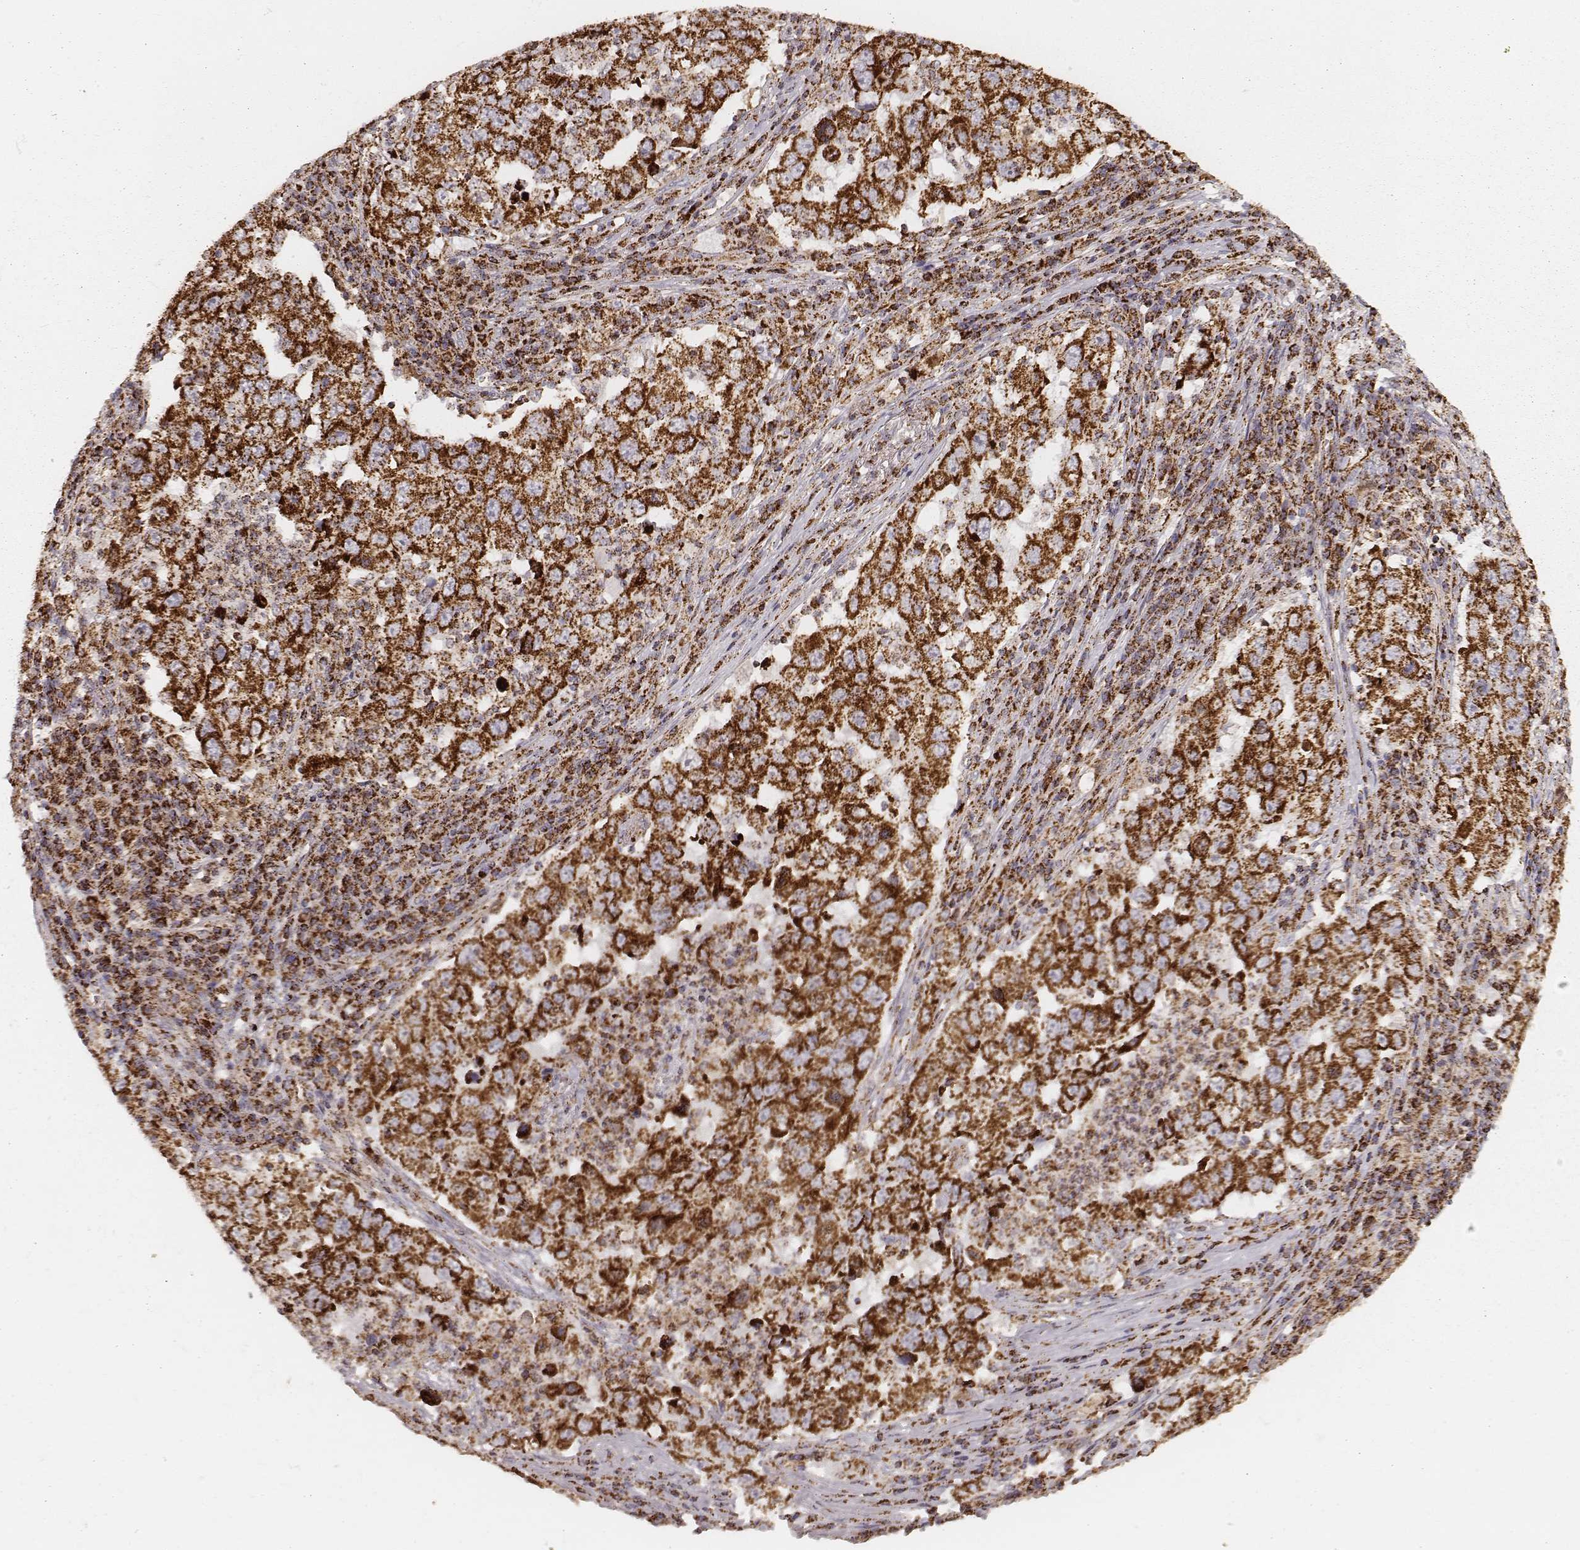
{"staining": {"intensity": "strong", "quantity": ">75%", "location": "cytoplasmic/membranous"}, "tissue": "lung cancer", "cell_type": "Tumor cells", "image_type": "cancer", "snomed": [{"axis": "morphology", "description": "Adenocarcinoma, NOS"}, {"axis": "topography", "description": "Lung"}], "caption": "Tumor cells display high levels of strong cytoplasmic/membranous positivity in approximately >75% of cells in human lung cancer (adenocarcinoma).", "gene": "CS", "patient": {"sex": "male", "age": 73}}